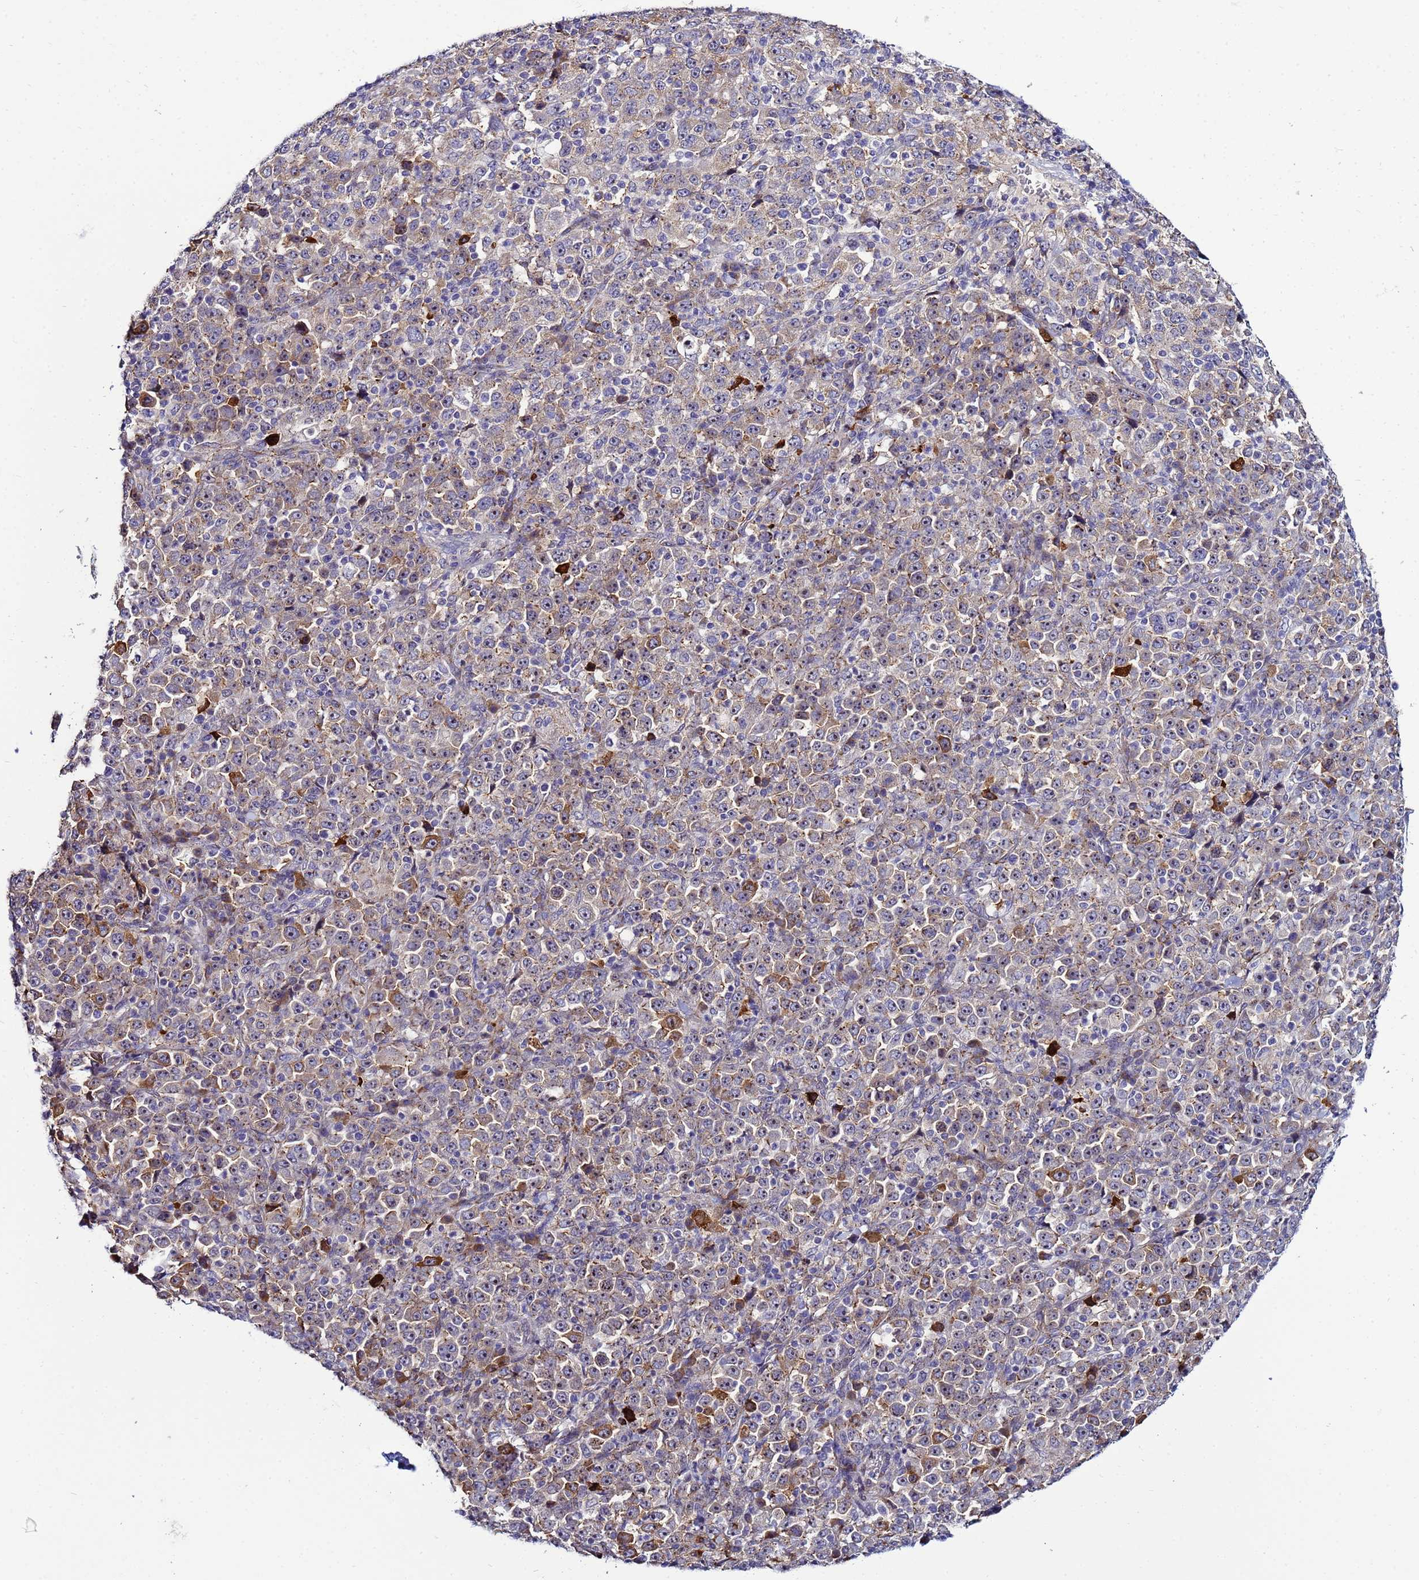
{"staining": {"intensity": "moderate", "quantity": "25%-75%", "location": "cytoplasmic/membranous"}, "tissue": "stomach cancer", "cell_type": "Tumor cells", "image_type": "cancer", "snomed": [{"axis": "morphology", "description": "Normal tissue, NOS"}, {"axis": "morphology", "description": "Adenocarcinoma, NOS"}, {"axis": "topography", "description": "Stomach, upper"}, {"axis": "topography", "description": "Stomach"}], "caption": "An immunohistochemistry (IHC) photomicrograph of tumor tissue is shown. Protein staining in brown shows moderate cytoplasmic/membranous positivity in stomach adenocarcinoma within tumor cells. (DAB (3,3'-diaminobenzidine) IHC with brightfield microscopy, high magnification).", "gene": "NOL8", "patient": {"sex": "male", "age": 59}}